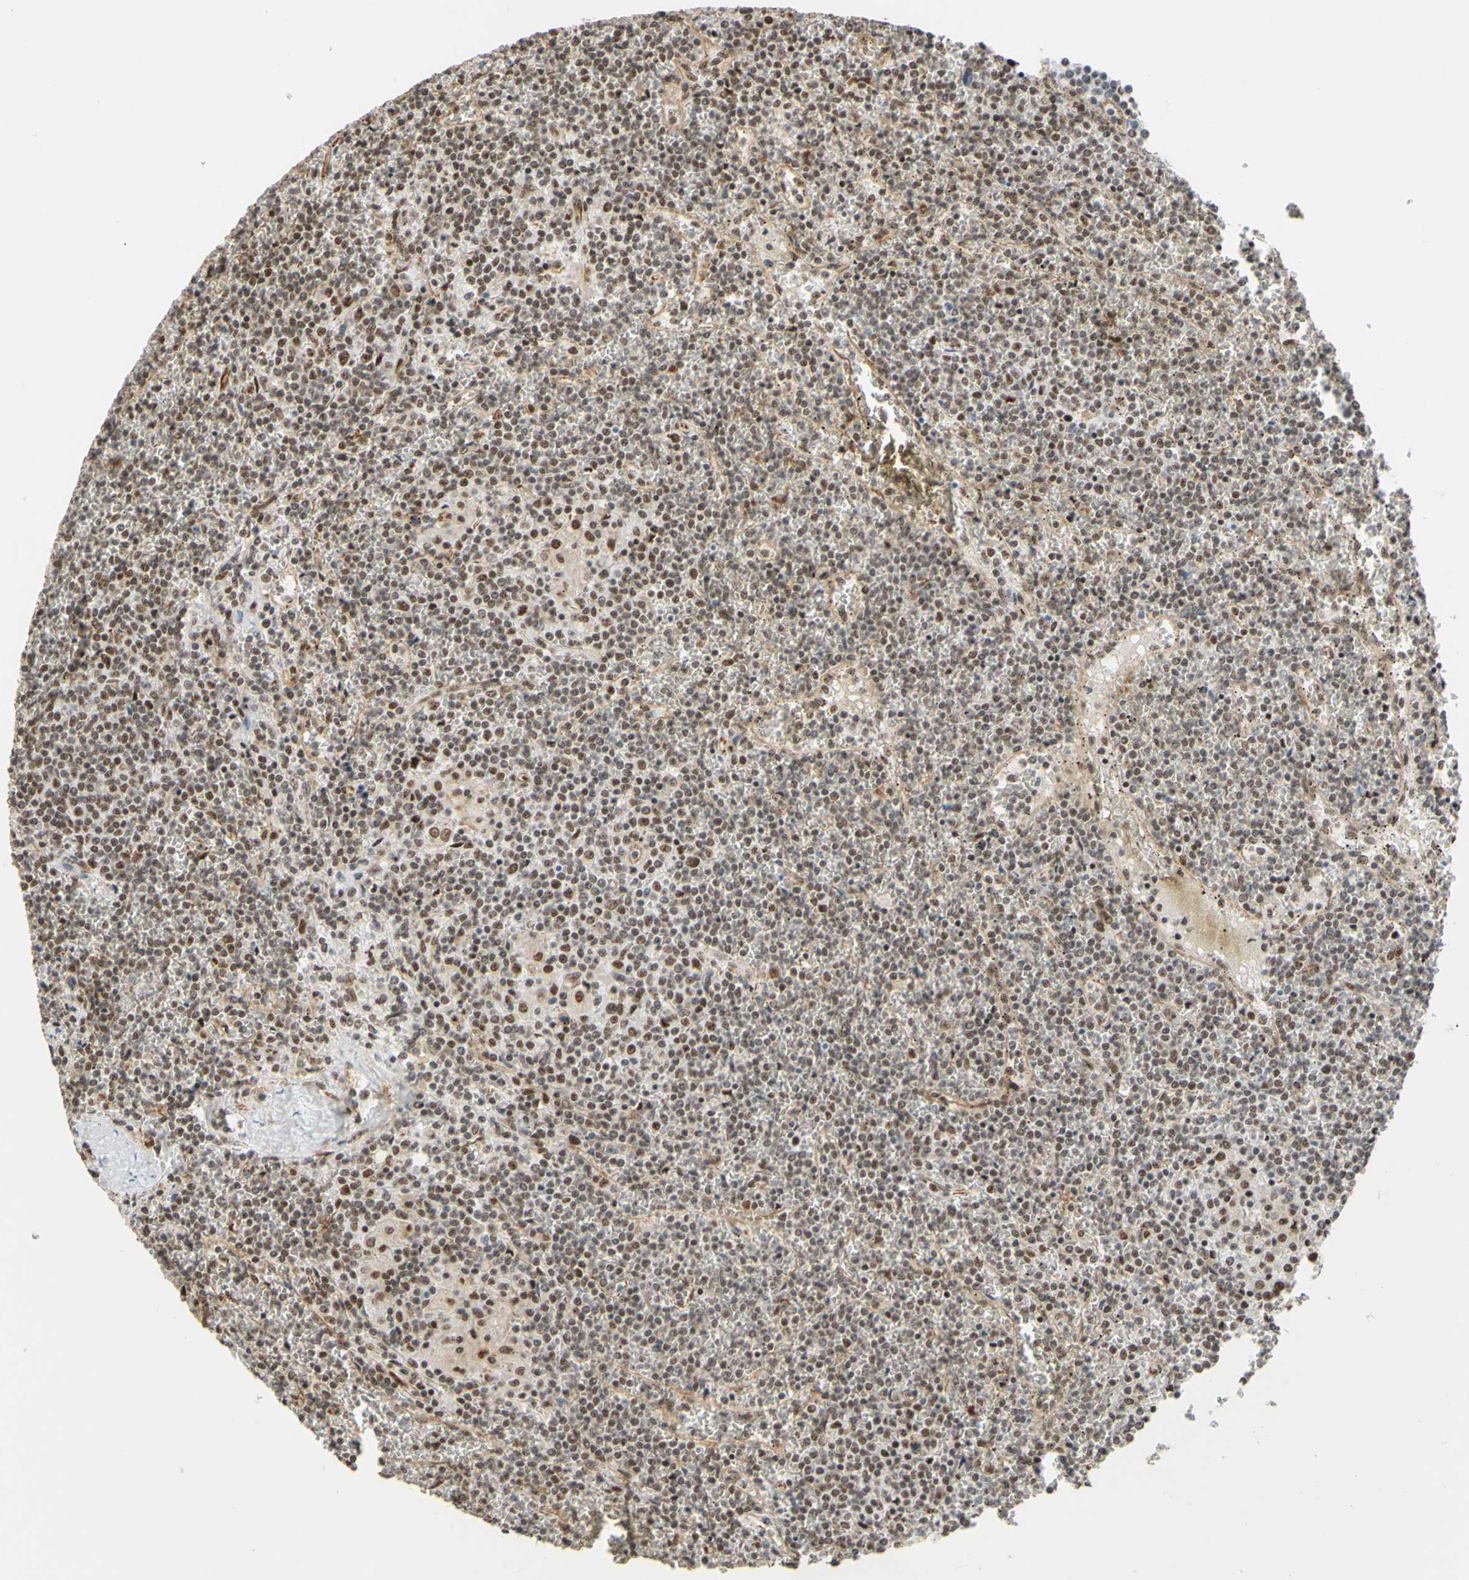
{"staining": {"intensity": "moderate", "quantity": ">75%", "location": "nuclear"}, "tissue": "lymphoma", "cell_type": "Tumor cells", "image_type": "cancer", "snomed": [{"axis": "morphology", "description": "Malignant lymphoma, non-Hodgkin's type, Low grade"}, {"axis": "topography", "description": "Spleen"}], "caption": "Immunohistochemical staining of human lymphoma shows medium levels of moderate nuclear staining in about >75% of tumor cells.", "gene": "SAP18", "patient": {"sex": "female", "age": 19}}